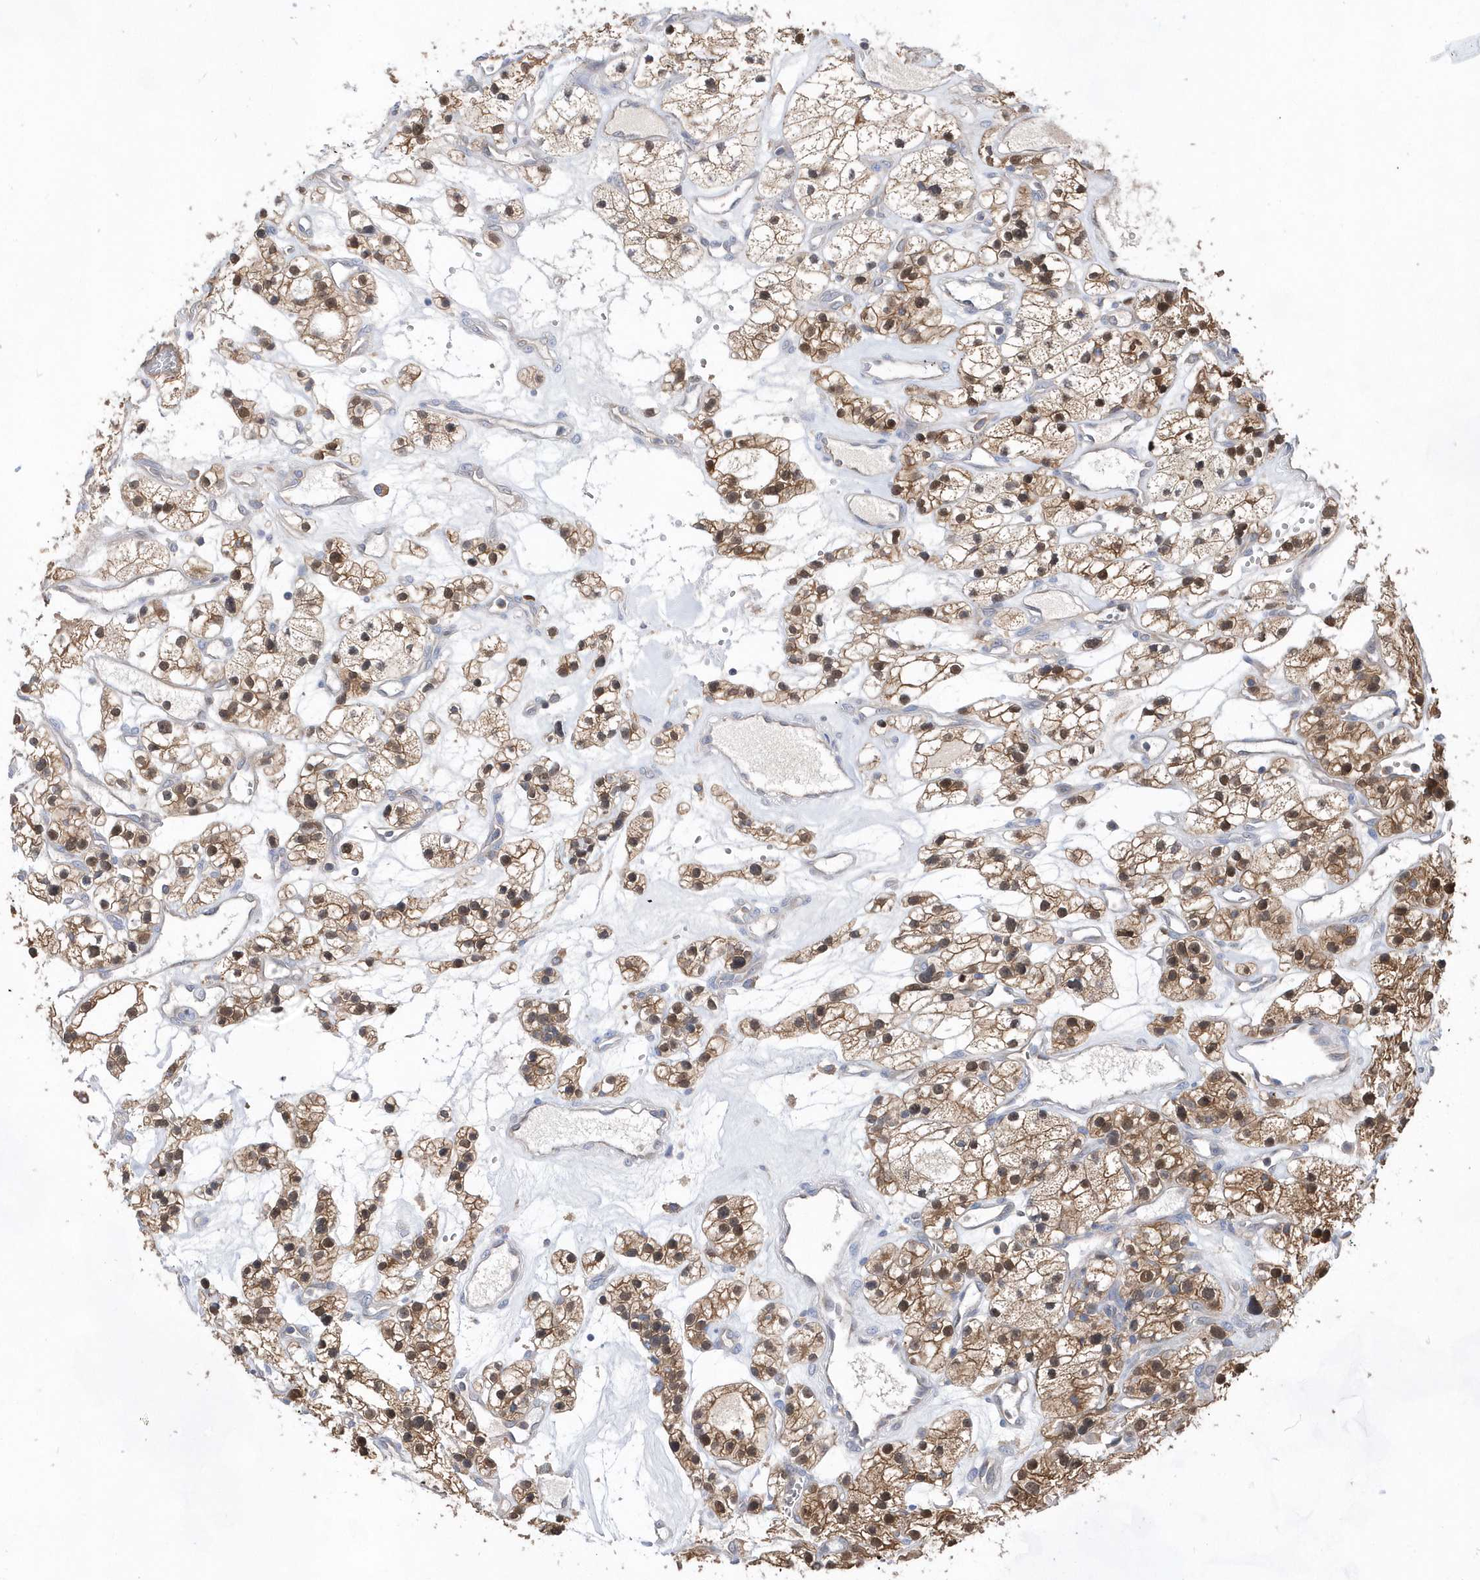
{"staining": {"intensity": "moderate", "quantity": ">75%", "location": "cytoplasmic/membranous,nuclear"}, "tissue": "renal cancer", "cell_type": "Tumor cells", "image_type": "cancer", "snomed": [{"axis": "morphology", "description": "Adenocarcinoma, NOS"}, {"axis": "topography", "description": "Kidney"}], "caption": "High-magnification brightfield microscopy of renal cancer (adenocarcinoma) stained with DAB (3,3'-diaminobenzidine) (brown) and counterstained with hematoxylin (blue). tumor cells exhibit moderate cytoplasmic/membranous and nuclear positivity is present in about>75% of cells.", "gene": "BDH2", "patient": {"sex": "female", "age": 57}}